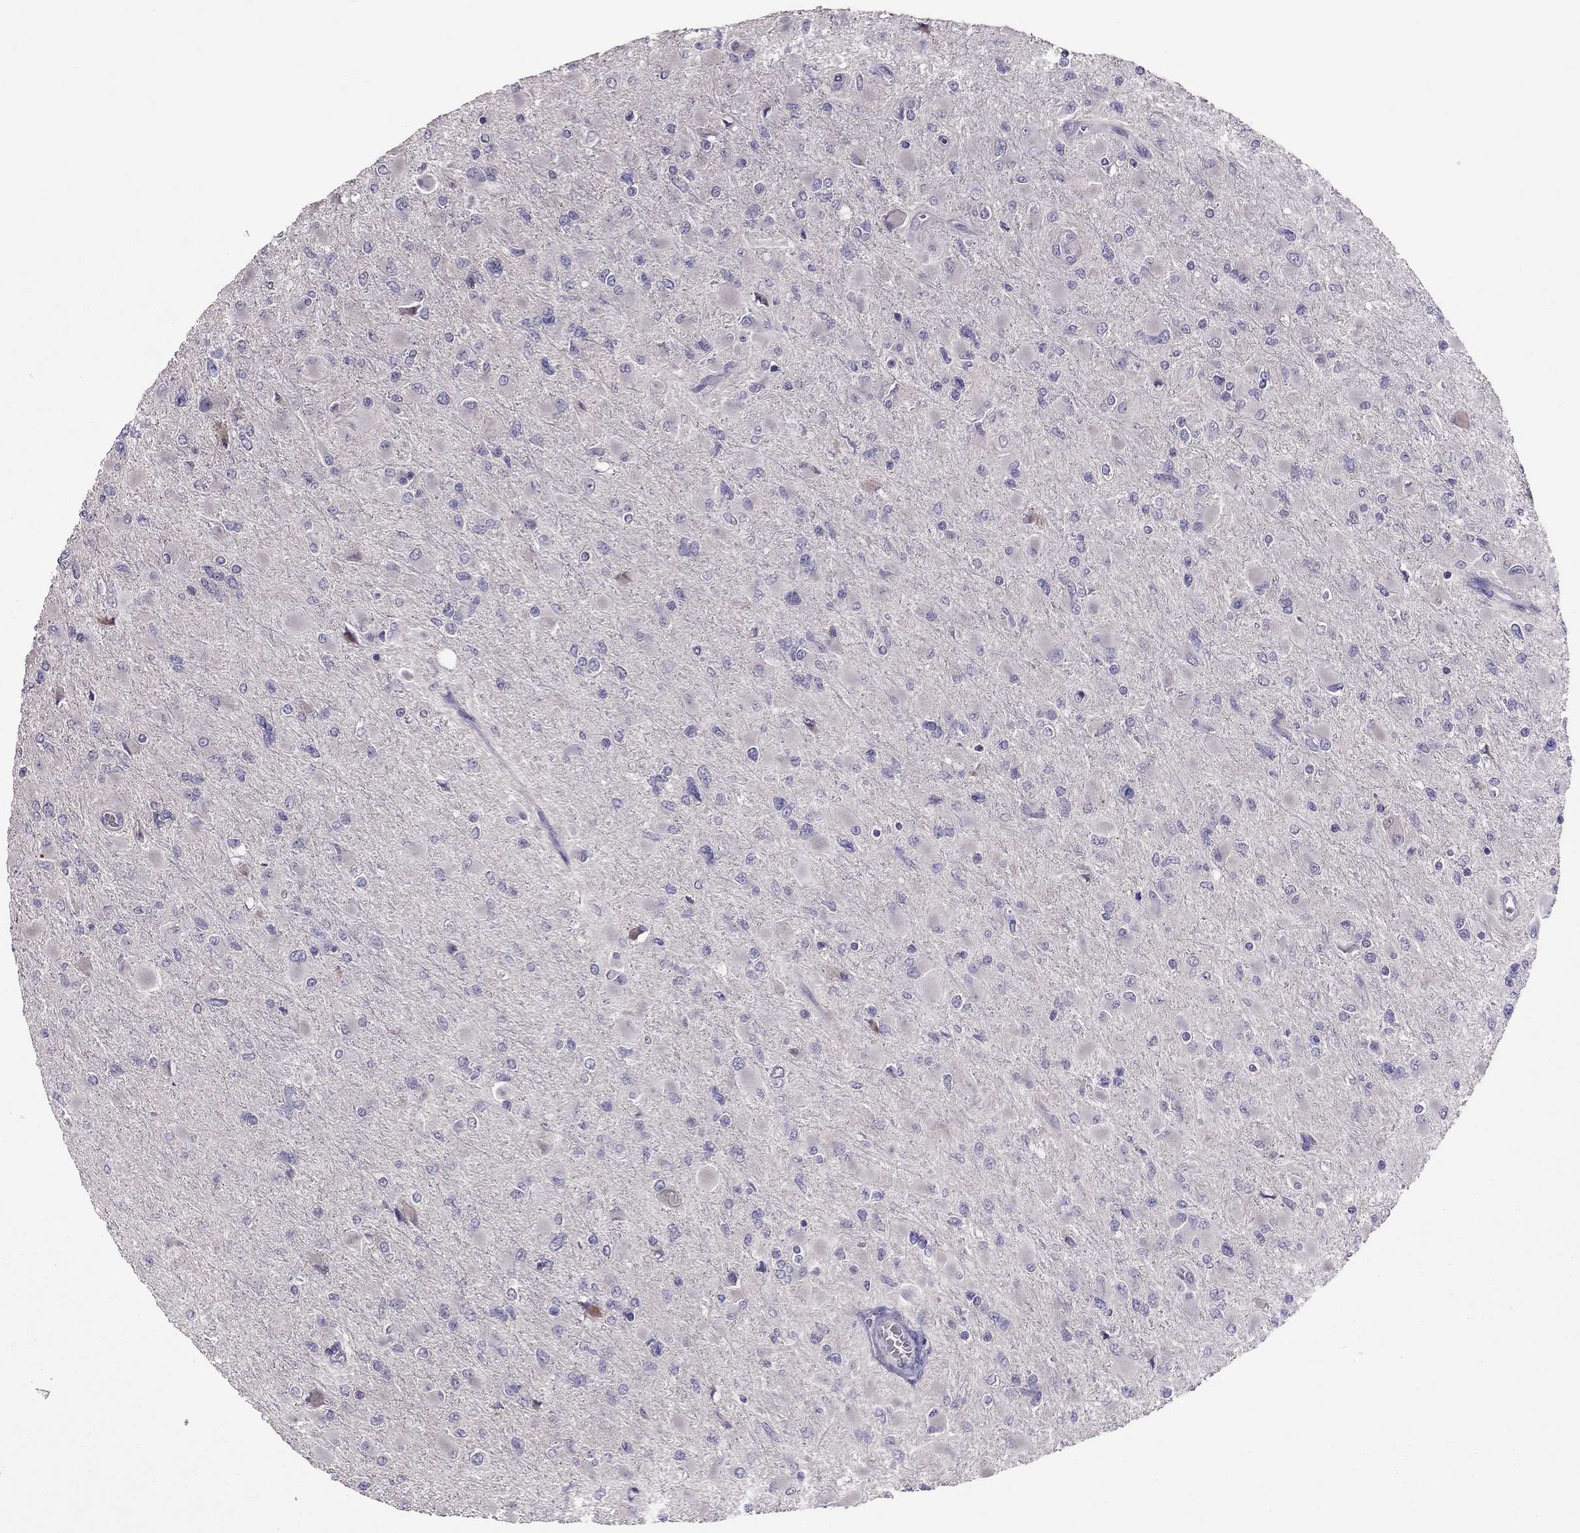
{"staining": {"intensity": "negative", "quantity": "none", "location": "none"}, "tissue": "glioma", "cell_type": "Tumor cells", "image_type": "cancer", "snomed": [{"axis": "morphology", "description": "Glioma, malignant, High grade"}, {"axis": "topography", "description": "Cerebral cortex"}], "caption": "Immunohistochemistry image of human malignant glioma (high-grade) stained for a protein (brown), which displays no expression in tumor cells. (IHC, brightfield microscopy, high magnification).", "gene": "LRRC46", "patient": {"sex": "female", "age": 36}}